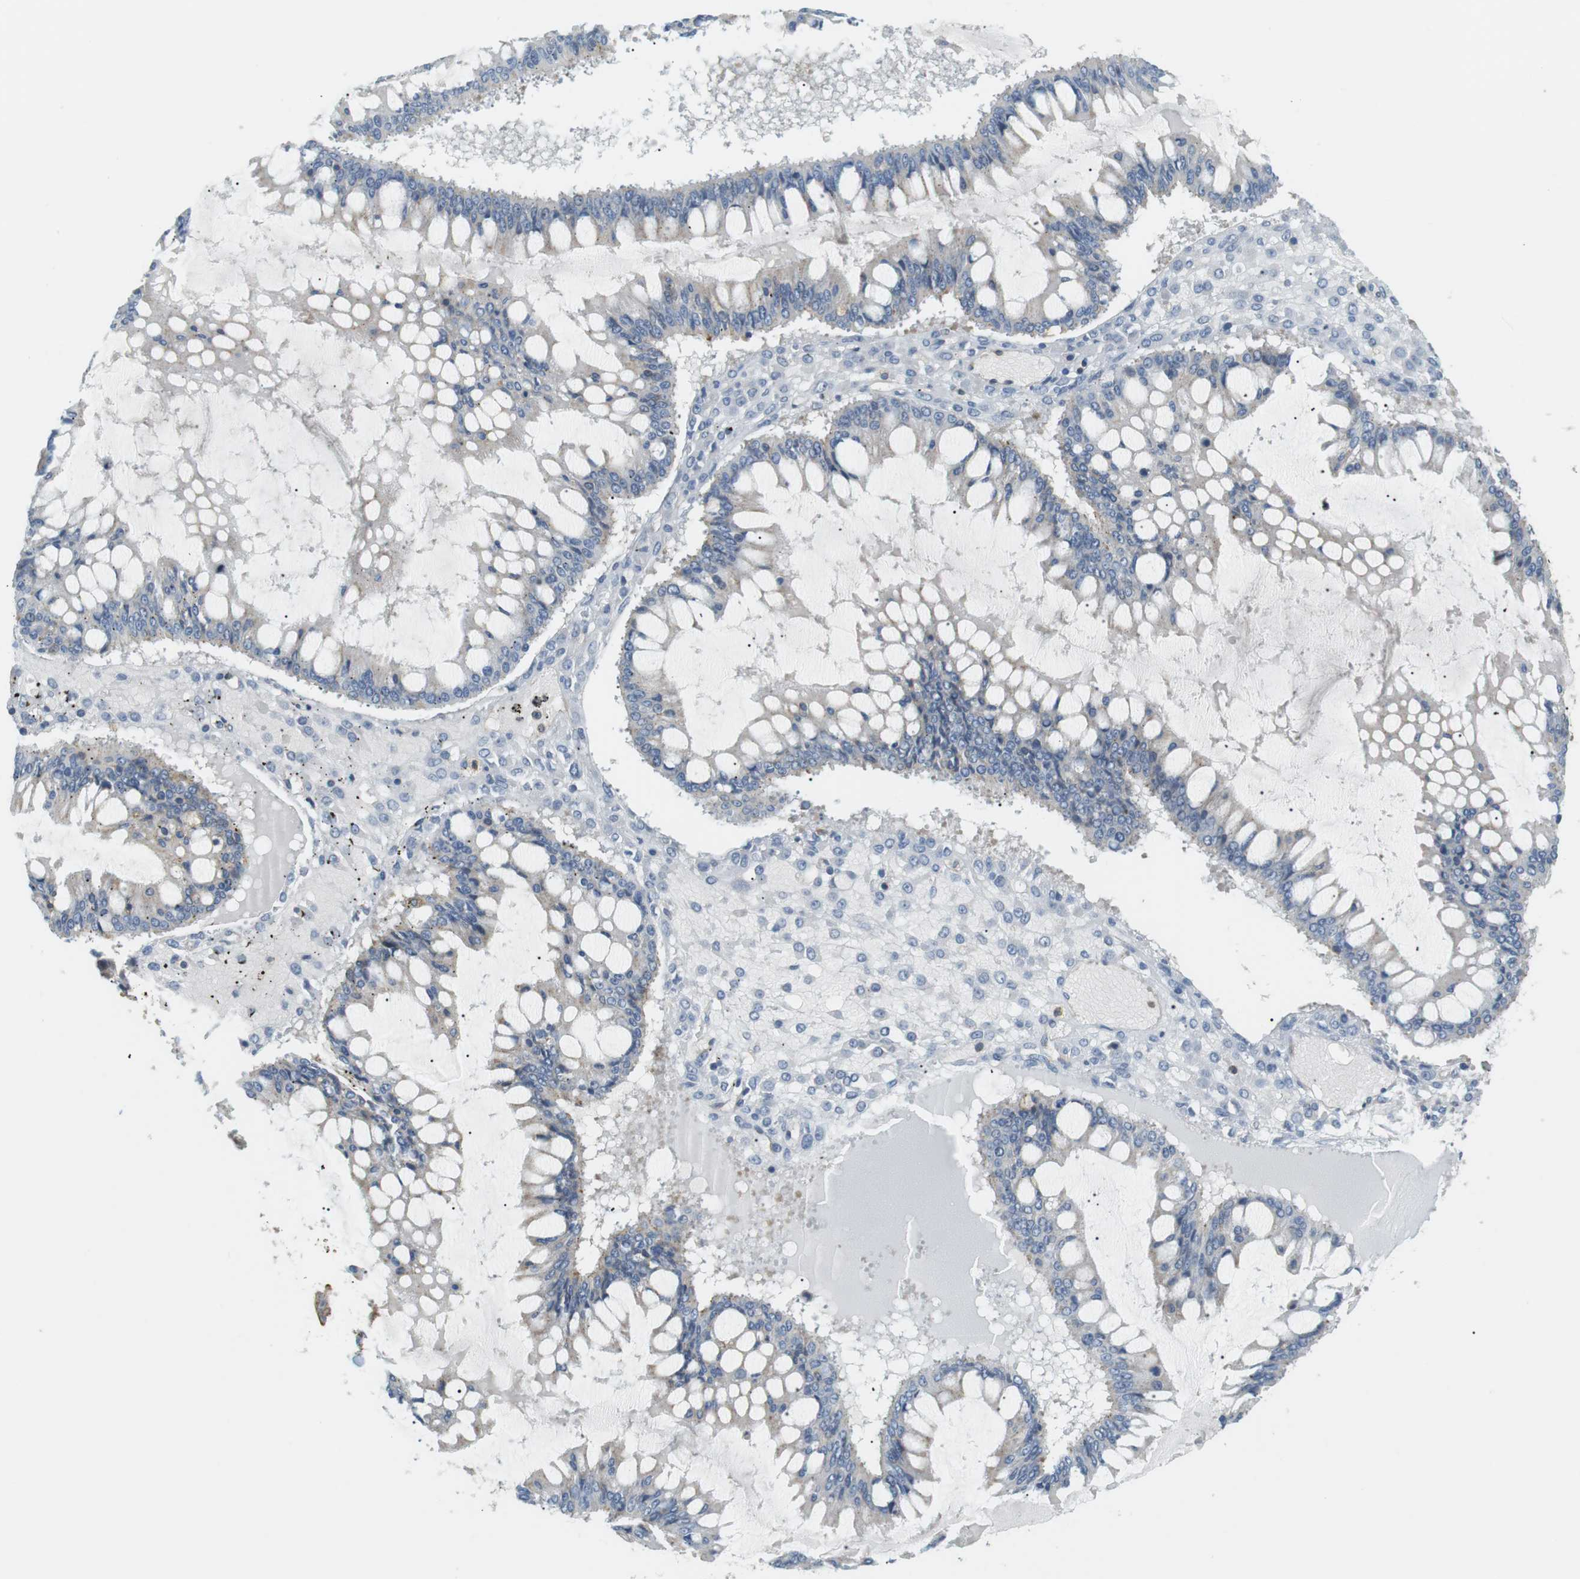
{"staining": {"intensity": "negative", "quantity": "none", "location": "none"}, "tissue": "ovarian cancer", "cell_type": "Tumor cells", "image_type": "cancer", "snomed": [{"axis": "morphology", "description": "Cystadenocarcinoma, mucinous, NOS"}, {"axis": "topography", "description": "Ovary"}], "caption": "Ovarian mucinous cystadenocarcinoma was stained to show a protein in brown. There is no significant expression in tumor cells.", "gene": "P2RY1", "patient": {"sex": "female", "age": 73}}